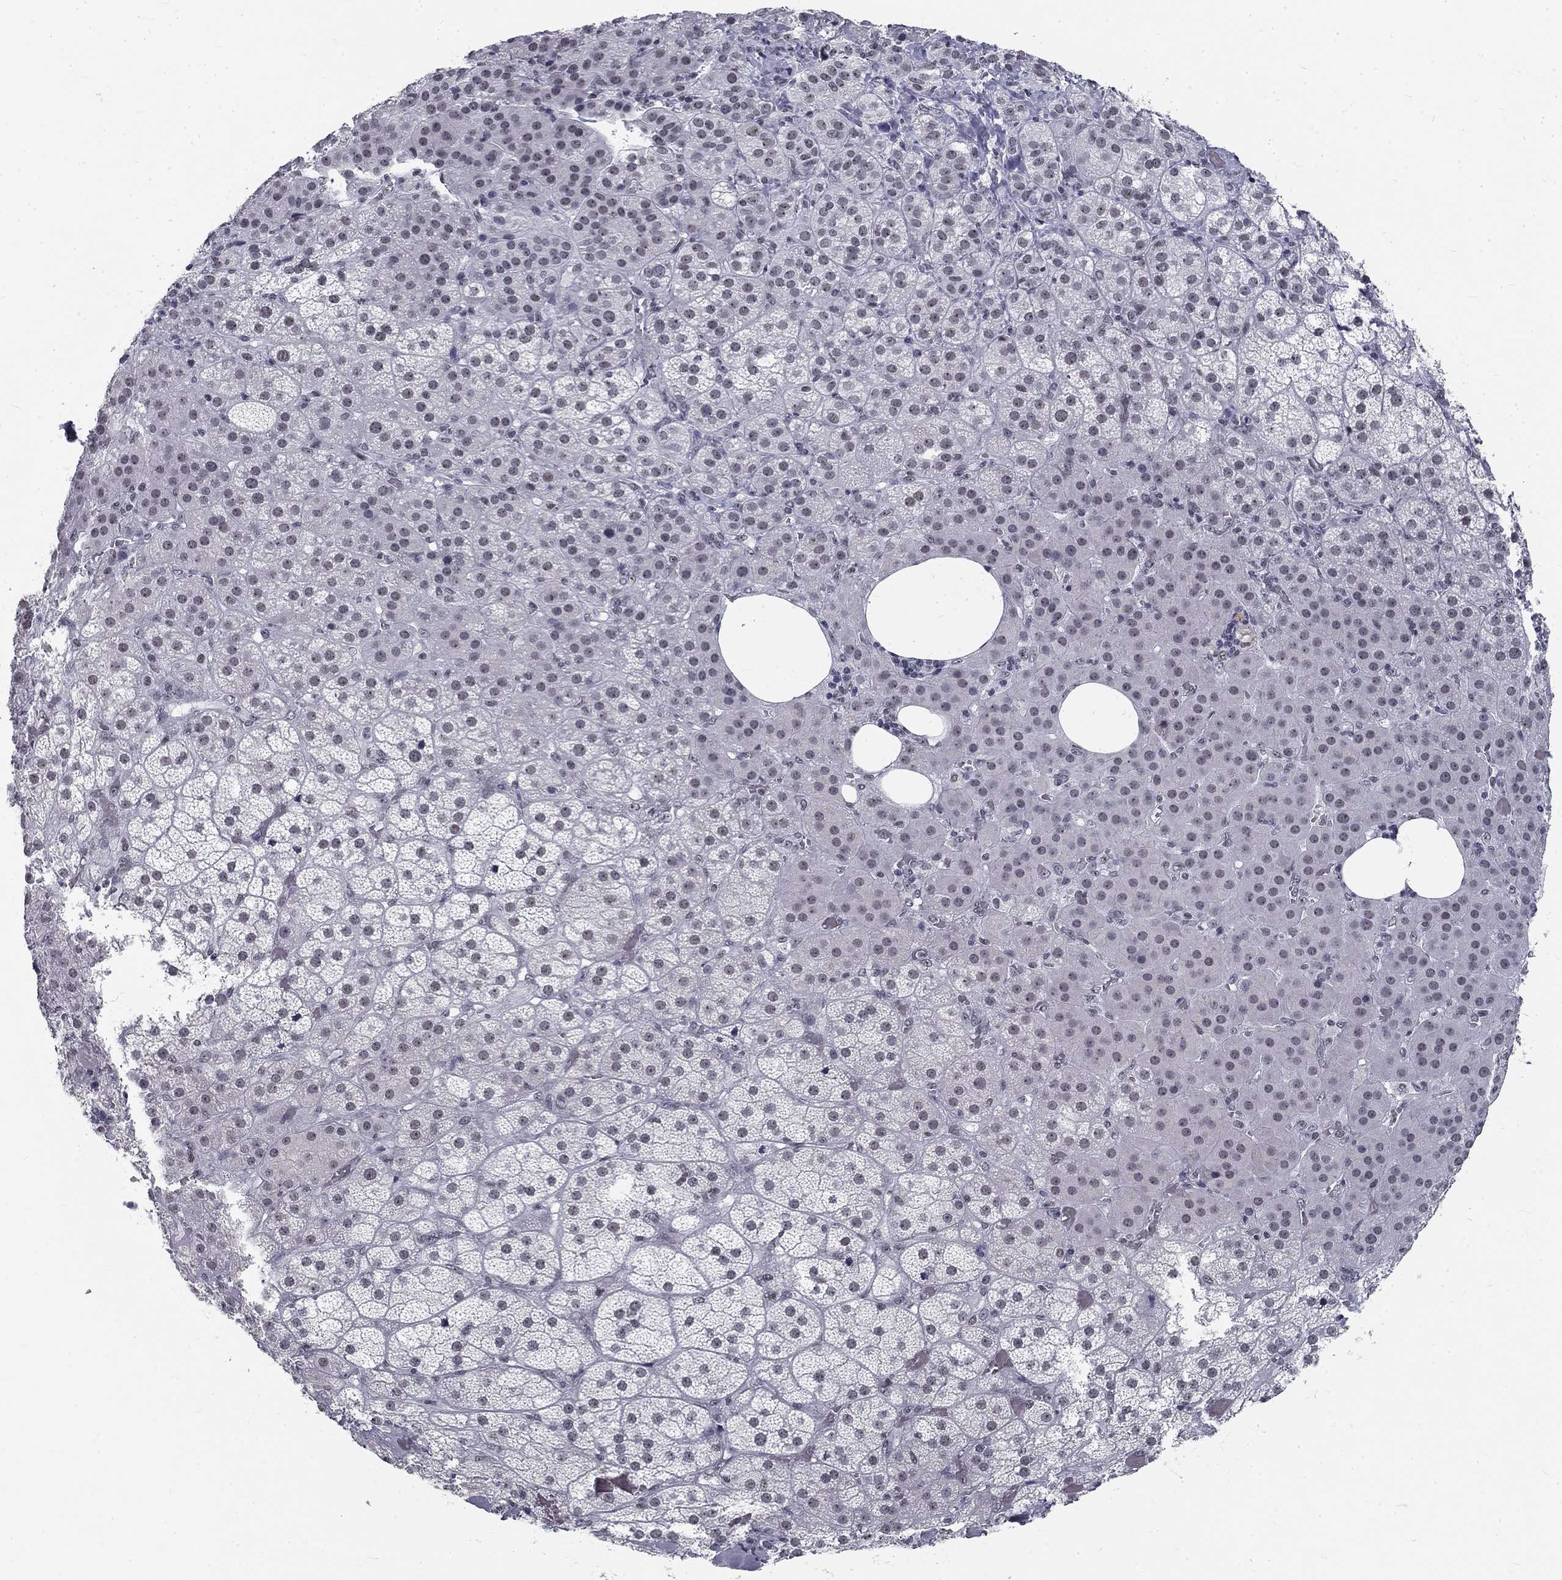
{"staining": {"intensity": "negative", "quantity": "none", "location": "none"}, "tissue": "adrenal gland", "cell_type": "Glandular cells", "image_type": "normal", "snomed": [{"axis": "morphology", "description": "Normal tissue, NOS"}, {"axis": "topography", "description": "Adrenal gland"}], "caption": "Immunohistochemistry (IHC) histopathology image of normal adrenal gland: human adrenal gland stained with DAB (3,3'-diaminobenzidine) exhibits no significant protein positivity in glandular cells. (DAB (3,3'-diaminobenzidine) IHC with hematoxylin counter stain).", "gene": "SNORC", "patient": {"sex": "male", "age": 57}}